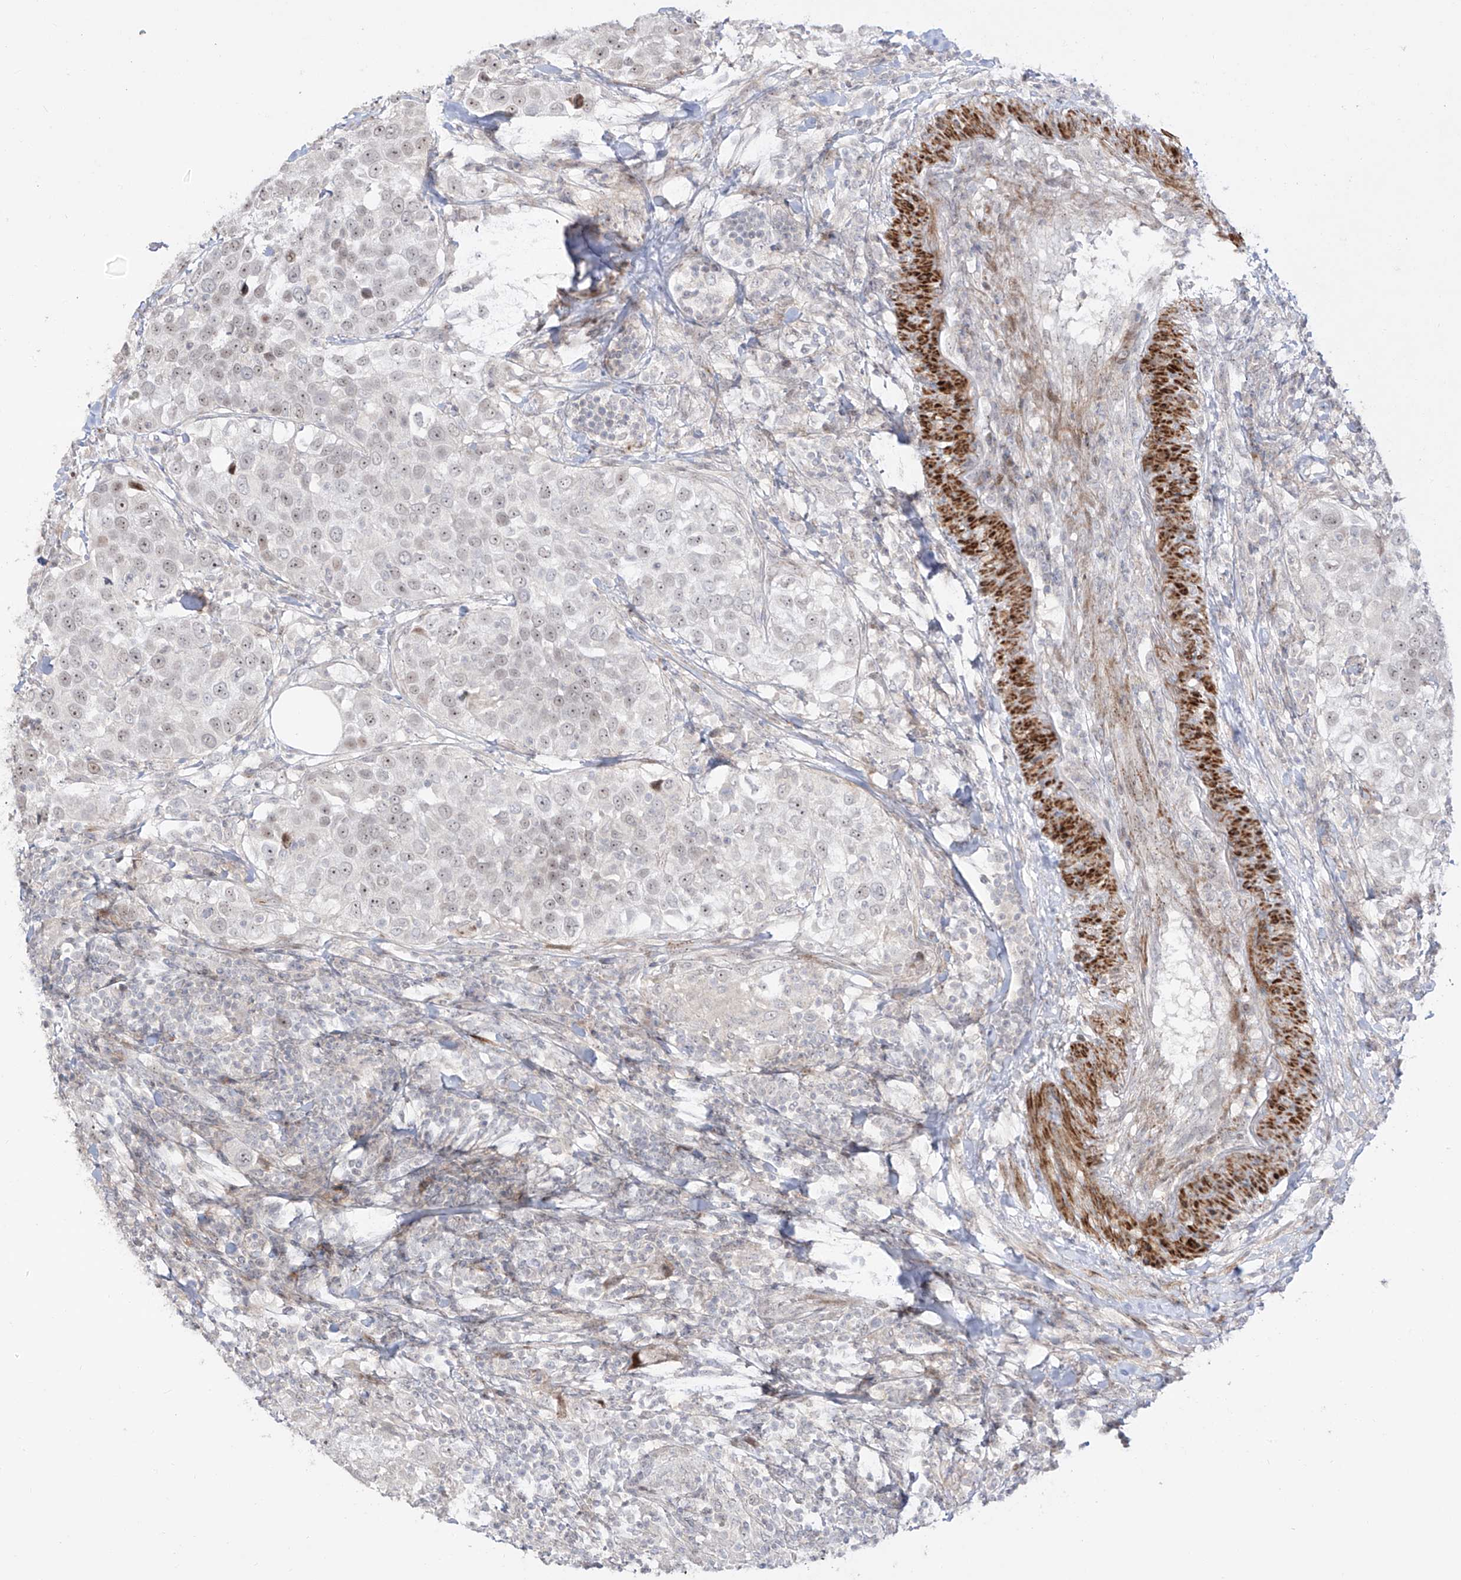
{"staining": {"intensity": "weak", "quantity": "<25%", "location": "nuclear"}, "tissue": "urothelial cancer", "cell_type": "Tumor cells", "image_type": "cancer", "snomed": [{"axis": "morphology", "description": "Urothelial carcinoma, High grade"}, {"axis": "topography", "description": "Urinary bladder"}], "caption": "This is an IHC micrograph of high-grade urothelial carcinoma. There is no expression in tumor cells.", "gene": "ZNF180", "patient": {"sex": "female", "age": 80}}